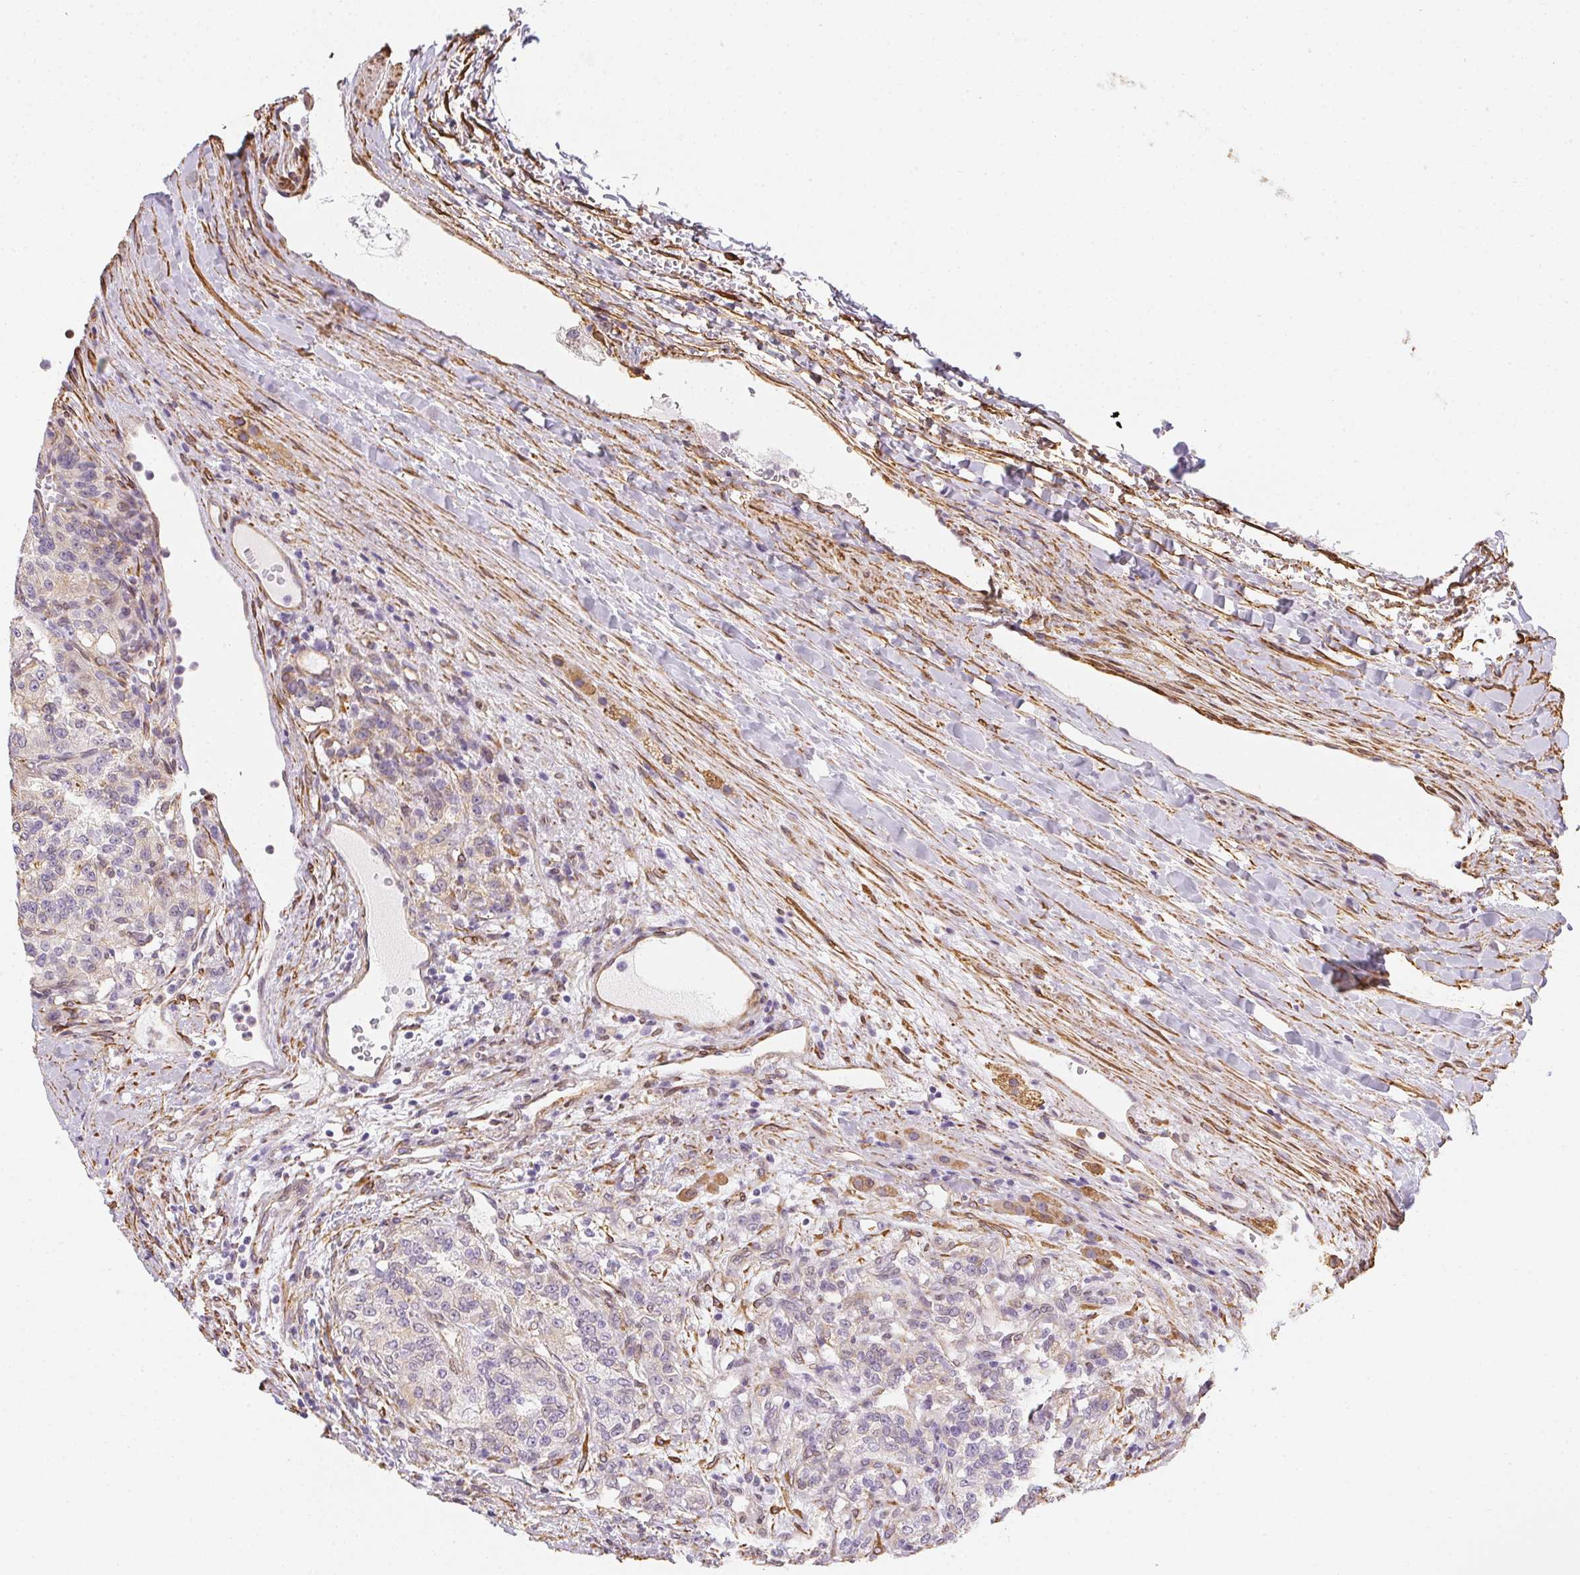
{"staining": {"intensity": "negative", "quantity": "none", "location": "none"}, "tissue": "renal cancer", "cell_type": "Tumor cells", "image_type": "cancer", "snomed": [{"axis": "morphology", "description": "Adenocarcinoma, NOS"}, {"axis": "topography", "description": "Kidney"}], "caption": "An IHC photomicrograph of renal cancer is shown. There is no staining in tumor cells of renal cancer.", "gene": "RSBN1", "patient": {"sex": "female", "age": 63}}